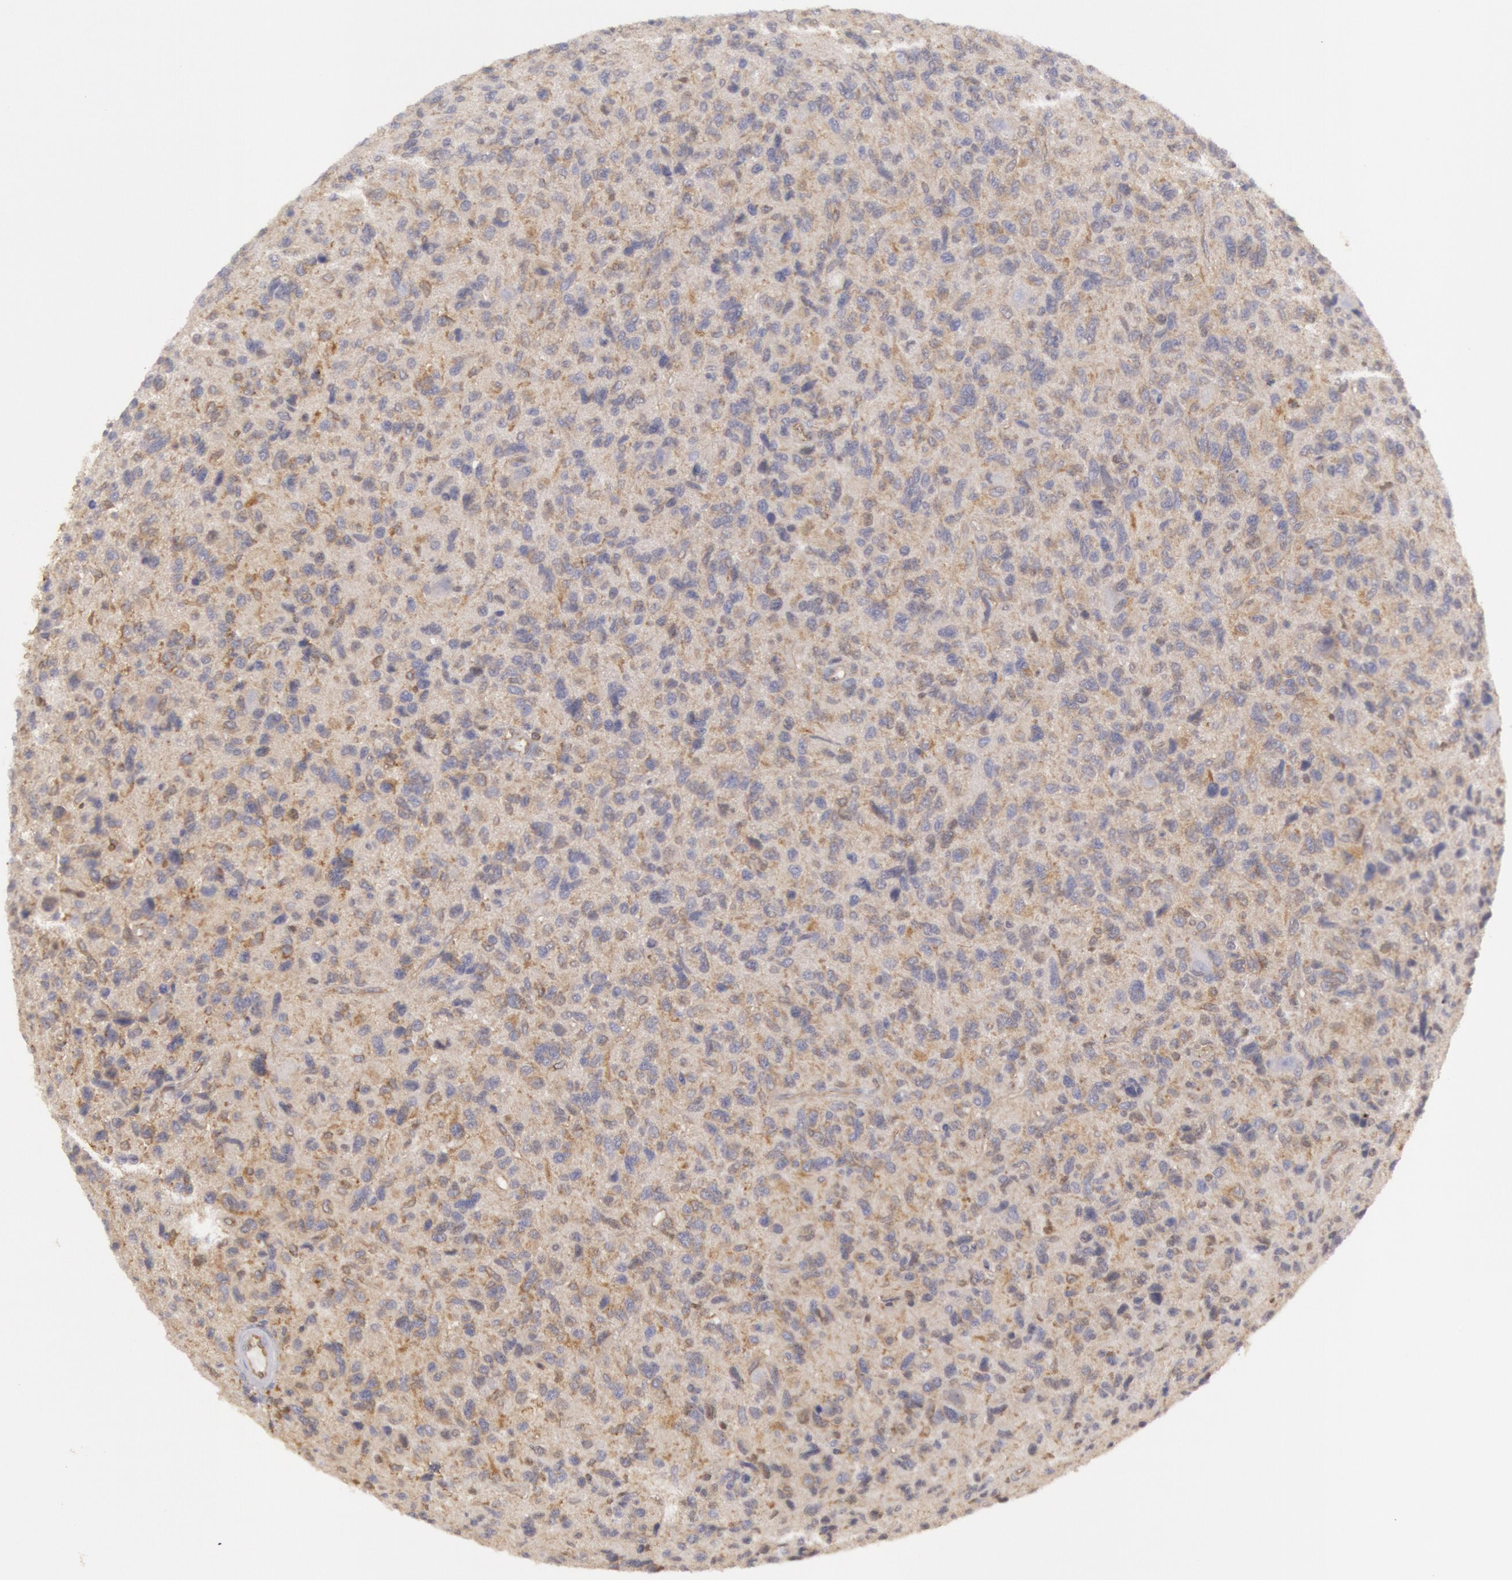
{"staining": {"intensity": "moderate", "quantity": "<25%", "location": "cytoplasmic/membranous"}, "tissue": "glioma", "cell_type": "Tumor cells", "image_type": "cancer", "snomed": [{"axis": "morphology", "description": "Glioma, malignant, High grade"}, {"axis": "topography", "description": "Brain"}], "caption": "Tumor cells reveal moderate cytoplasmic/membranous expression in approximately <25% of cells in glioma.", "gene": "IKBKB", "patient": {"sex": "female", "age": 60}}